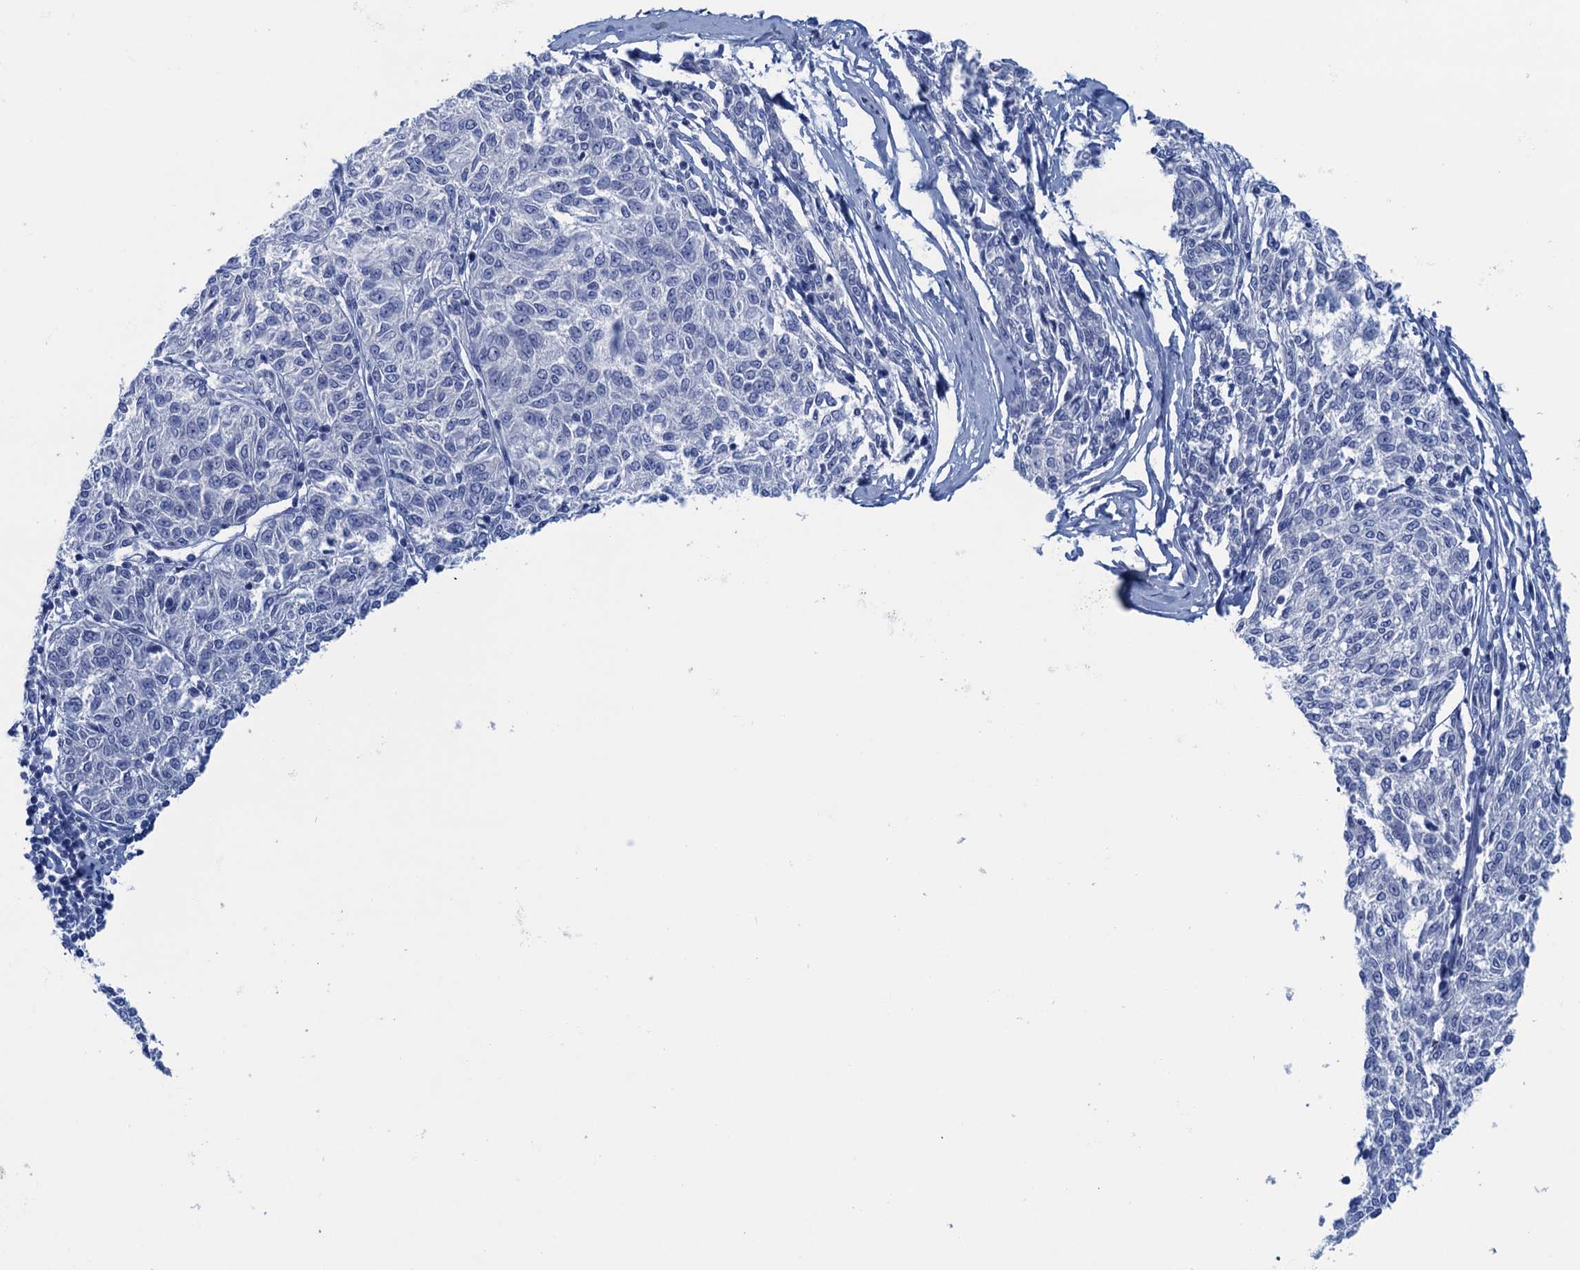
{"staining": {"intensity": "negative", "quantity": "none", "location": "none"}, "tissue": "melanoma", "cell_type": "Tumor cells", "image_type": "cancer", "snomed": [{"axis": "morphology", "description": "Malignant melanoma, NOS"}, {"axis": "topography", "description": "Skin"}], "caption": "Tumor cells are negative for brown protein staining in malignant melanoma.", "gene": "CALML5", "patient": {"sex": "female", "age": 72}}